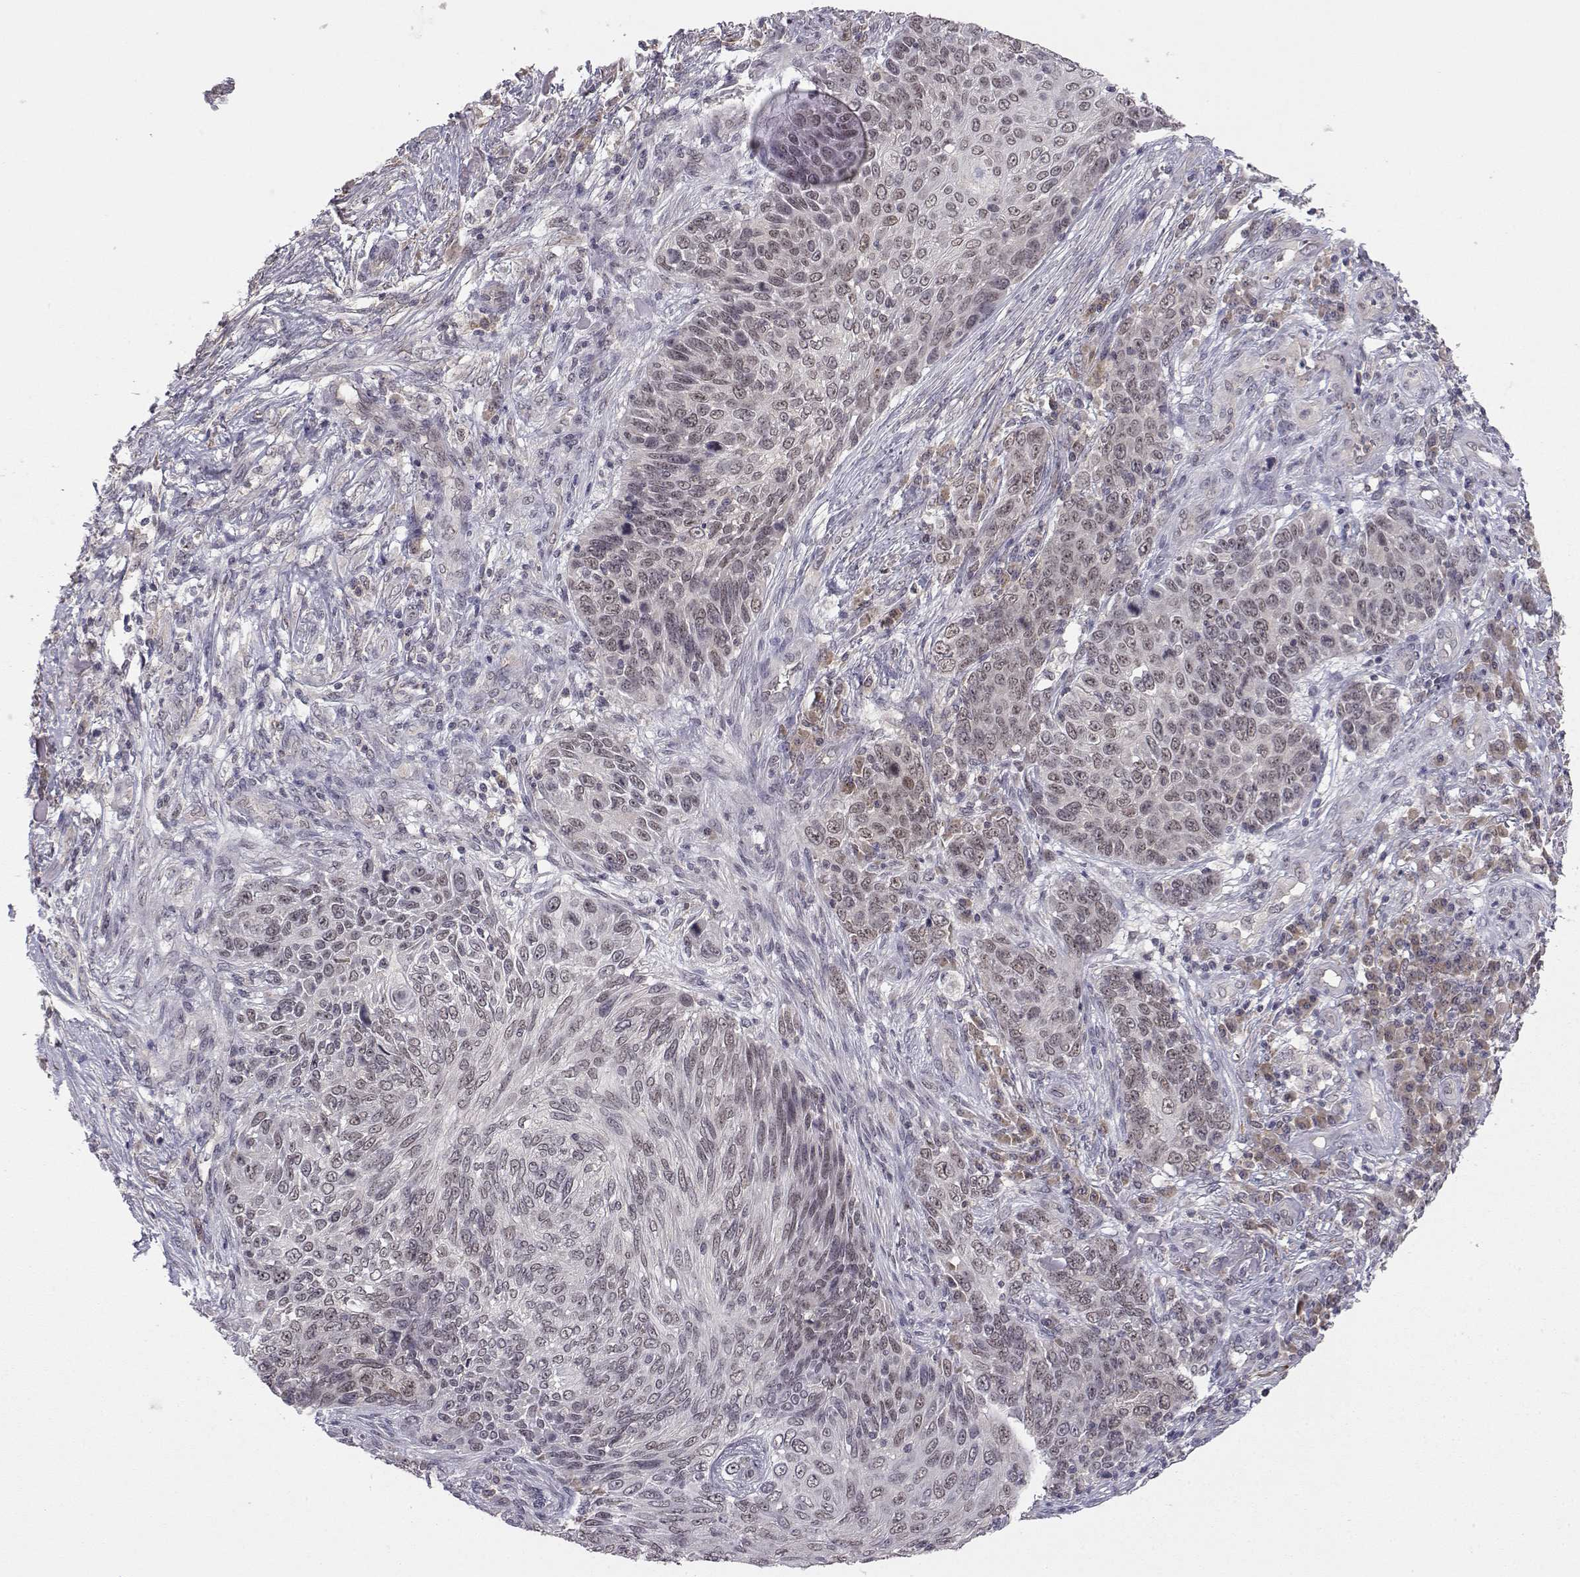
{"staining": {"intensity": "negative", "quantity": "none", "location": "none"}, "tissue": "skin cancer", "cell_type": "Tumor cells", "image_type": "cancer", "snomed": [{"axis": "morphology", "description": "Squamous cell carcinoma, NOS"}, {"axis": "topography", "description": "Skin"}], "caption": "A histopathology image of human squamous cell carcinoma (skin) is negative for staining in tumor cells.", "gene": "KIF13B", "patient": {"sex": "male", "age": 92}}